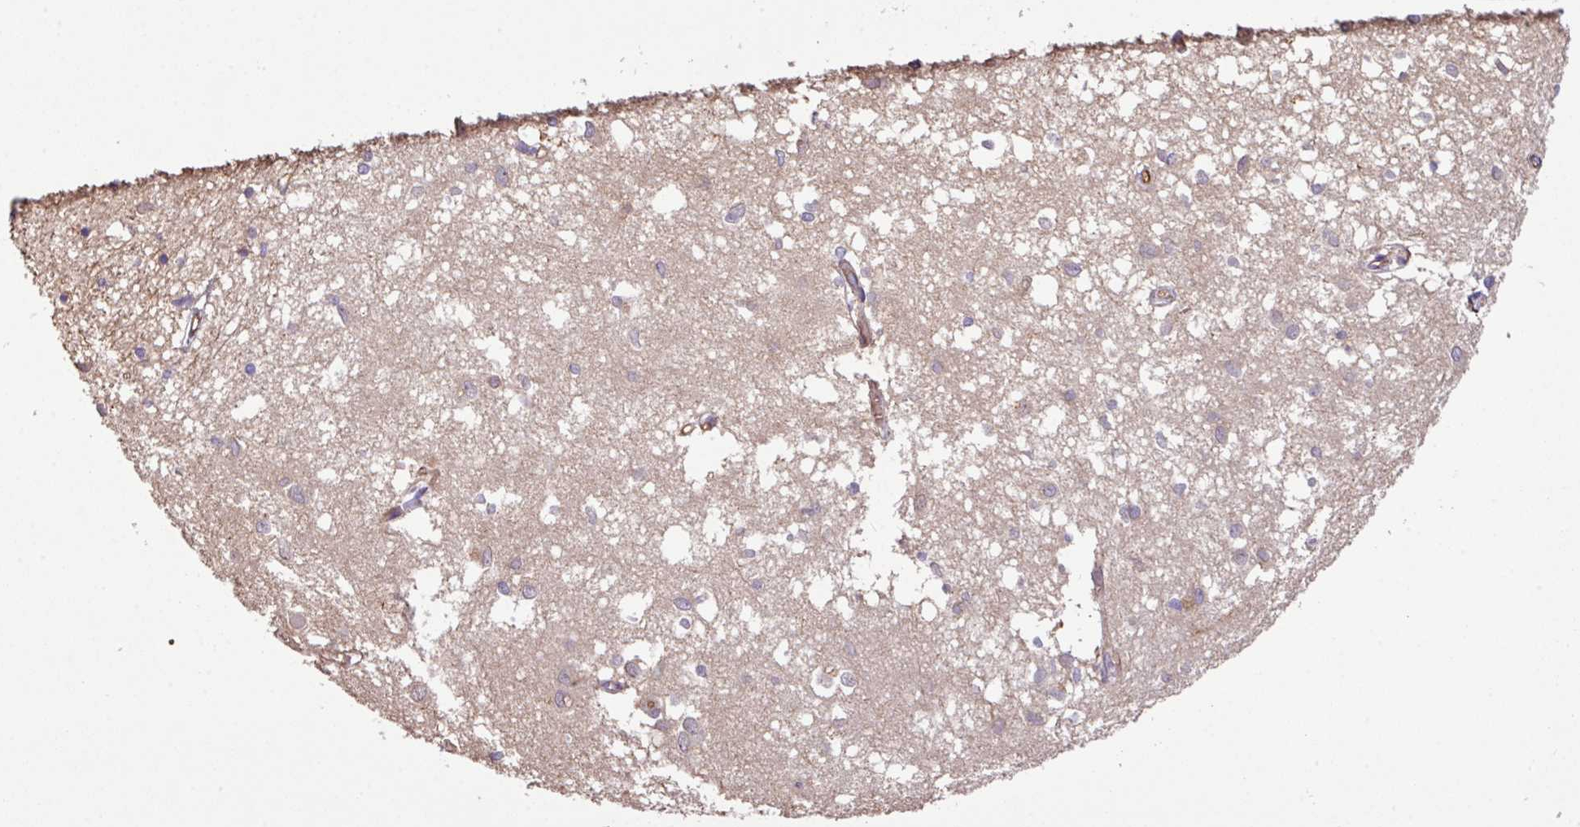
{"staining": {"intensity": "moderate", "quantity": ">75%", "location": "cytoplasmic/membranous"}, "tissue": "caudate", "cell_type": "Glial cells", "image_type": "normal", "snomed": [{"axis": "morphology", "description": "Normal tissue, NOS"}, {"axis": "topography", "description": "Lateral ventricle wall"}], "caption": "Immunohistochemistry of unremarkable caudate shows medium levels of moderate cytoplasmic/membranous staining in approximately >75% of glial cells. The staining is performed using DAB brown chromogen to label protein expression. The nuclei are counter-stained blue using hematoxylin.", "gene": "LRRC53", "patient": {"sex": "male", "age": 70}}